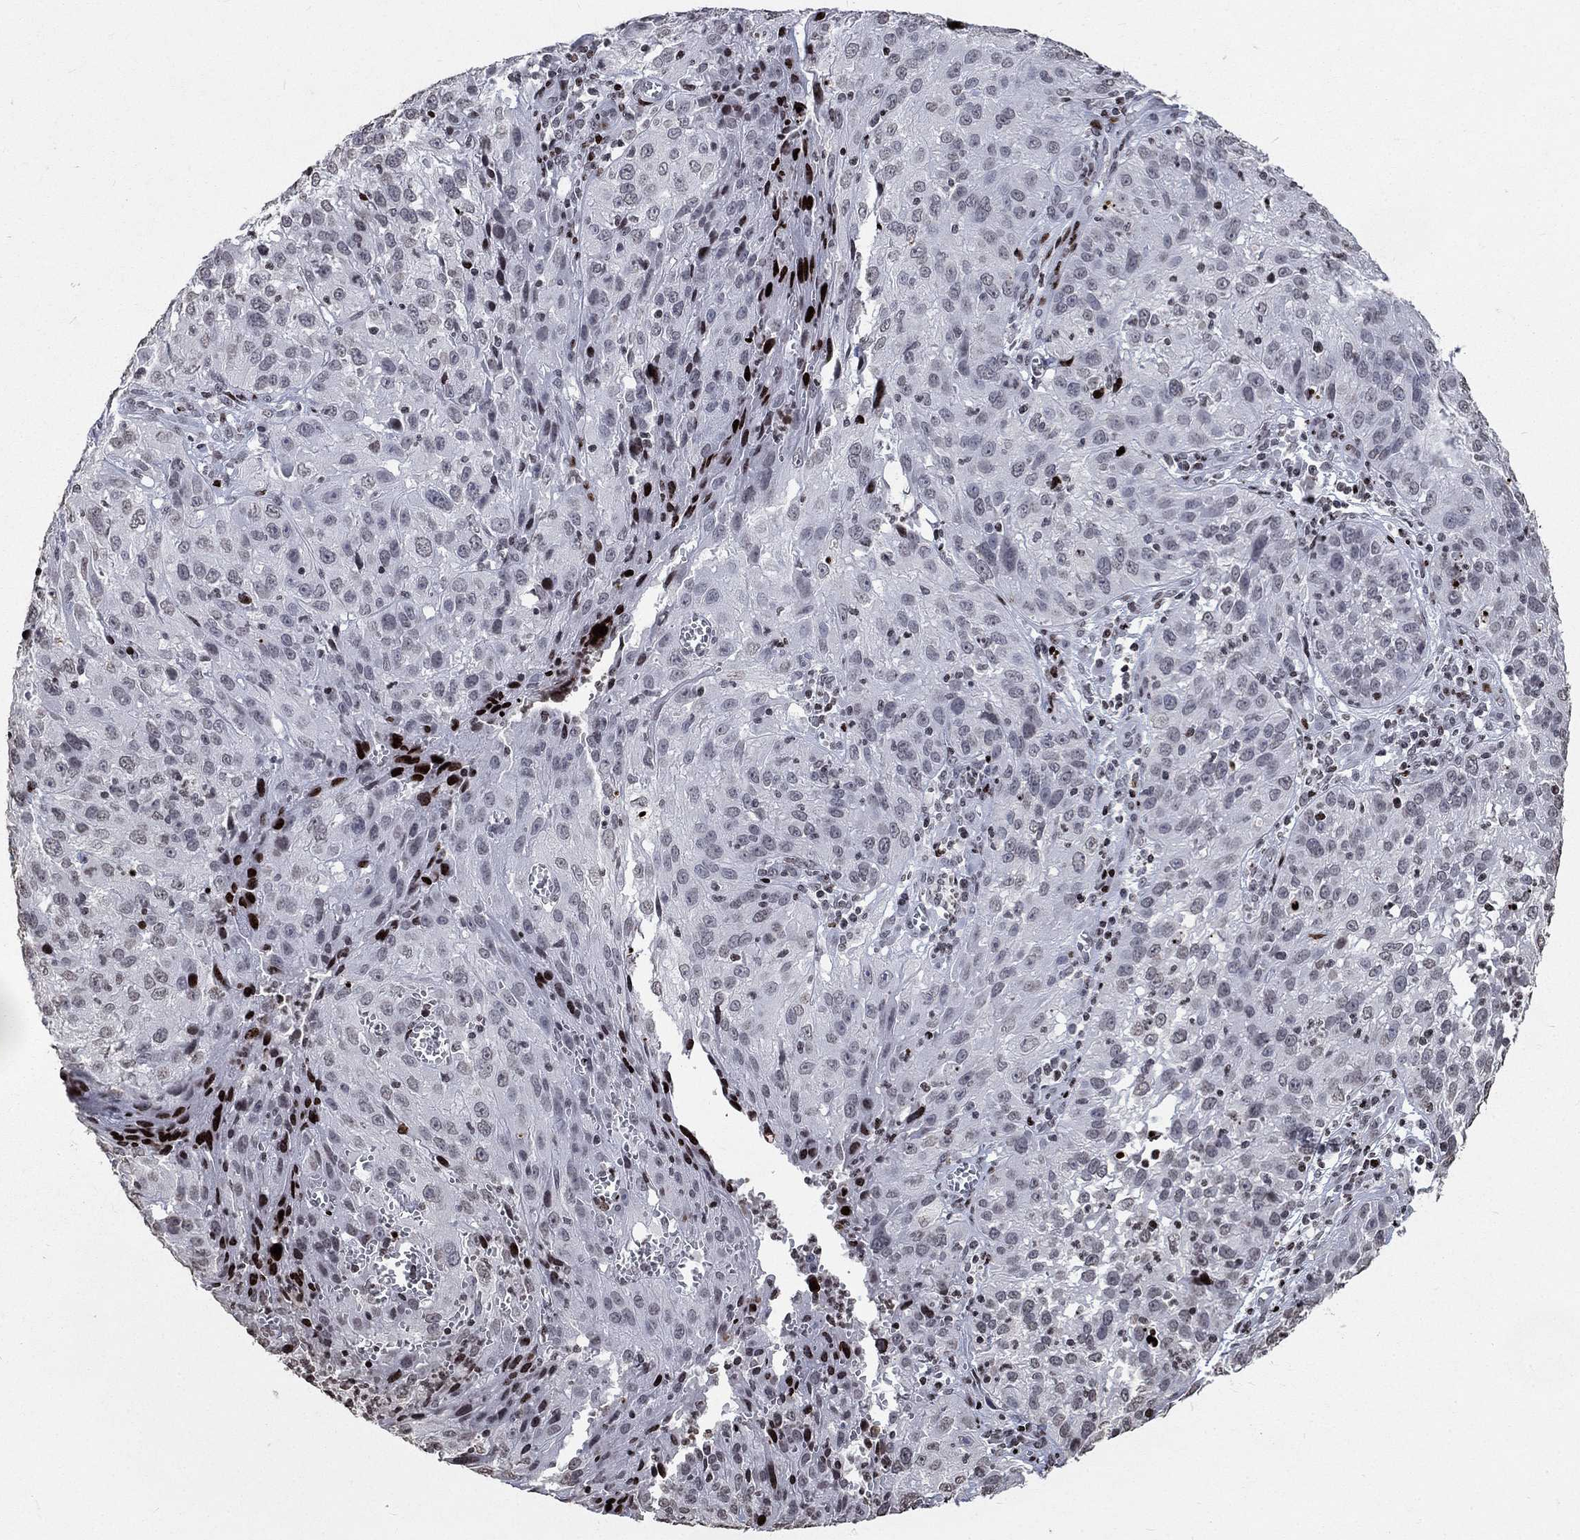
{"staining": {"intensity": "negative", "quantity": "none", "location": "none"}, "tissue": "cervical cancer", "cell_type": "Tumor cells", "image_type": "cancer", "snomed": [{"axis": "morphology", "description": "Squamous cell carcinoma, NOS"}, {"axis": "topography", "description": "Cervix"}], "caption": "High power microscopy micrograph of an immunohistochemistry micrograph of cervical cancer (squamous cell carcinoma), revealing no significant expression in tumor cells.", "gene": "SRSF3", "patient": {"sex": "female", "age": 32}}